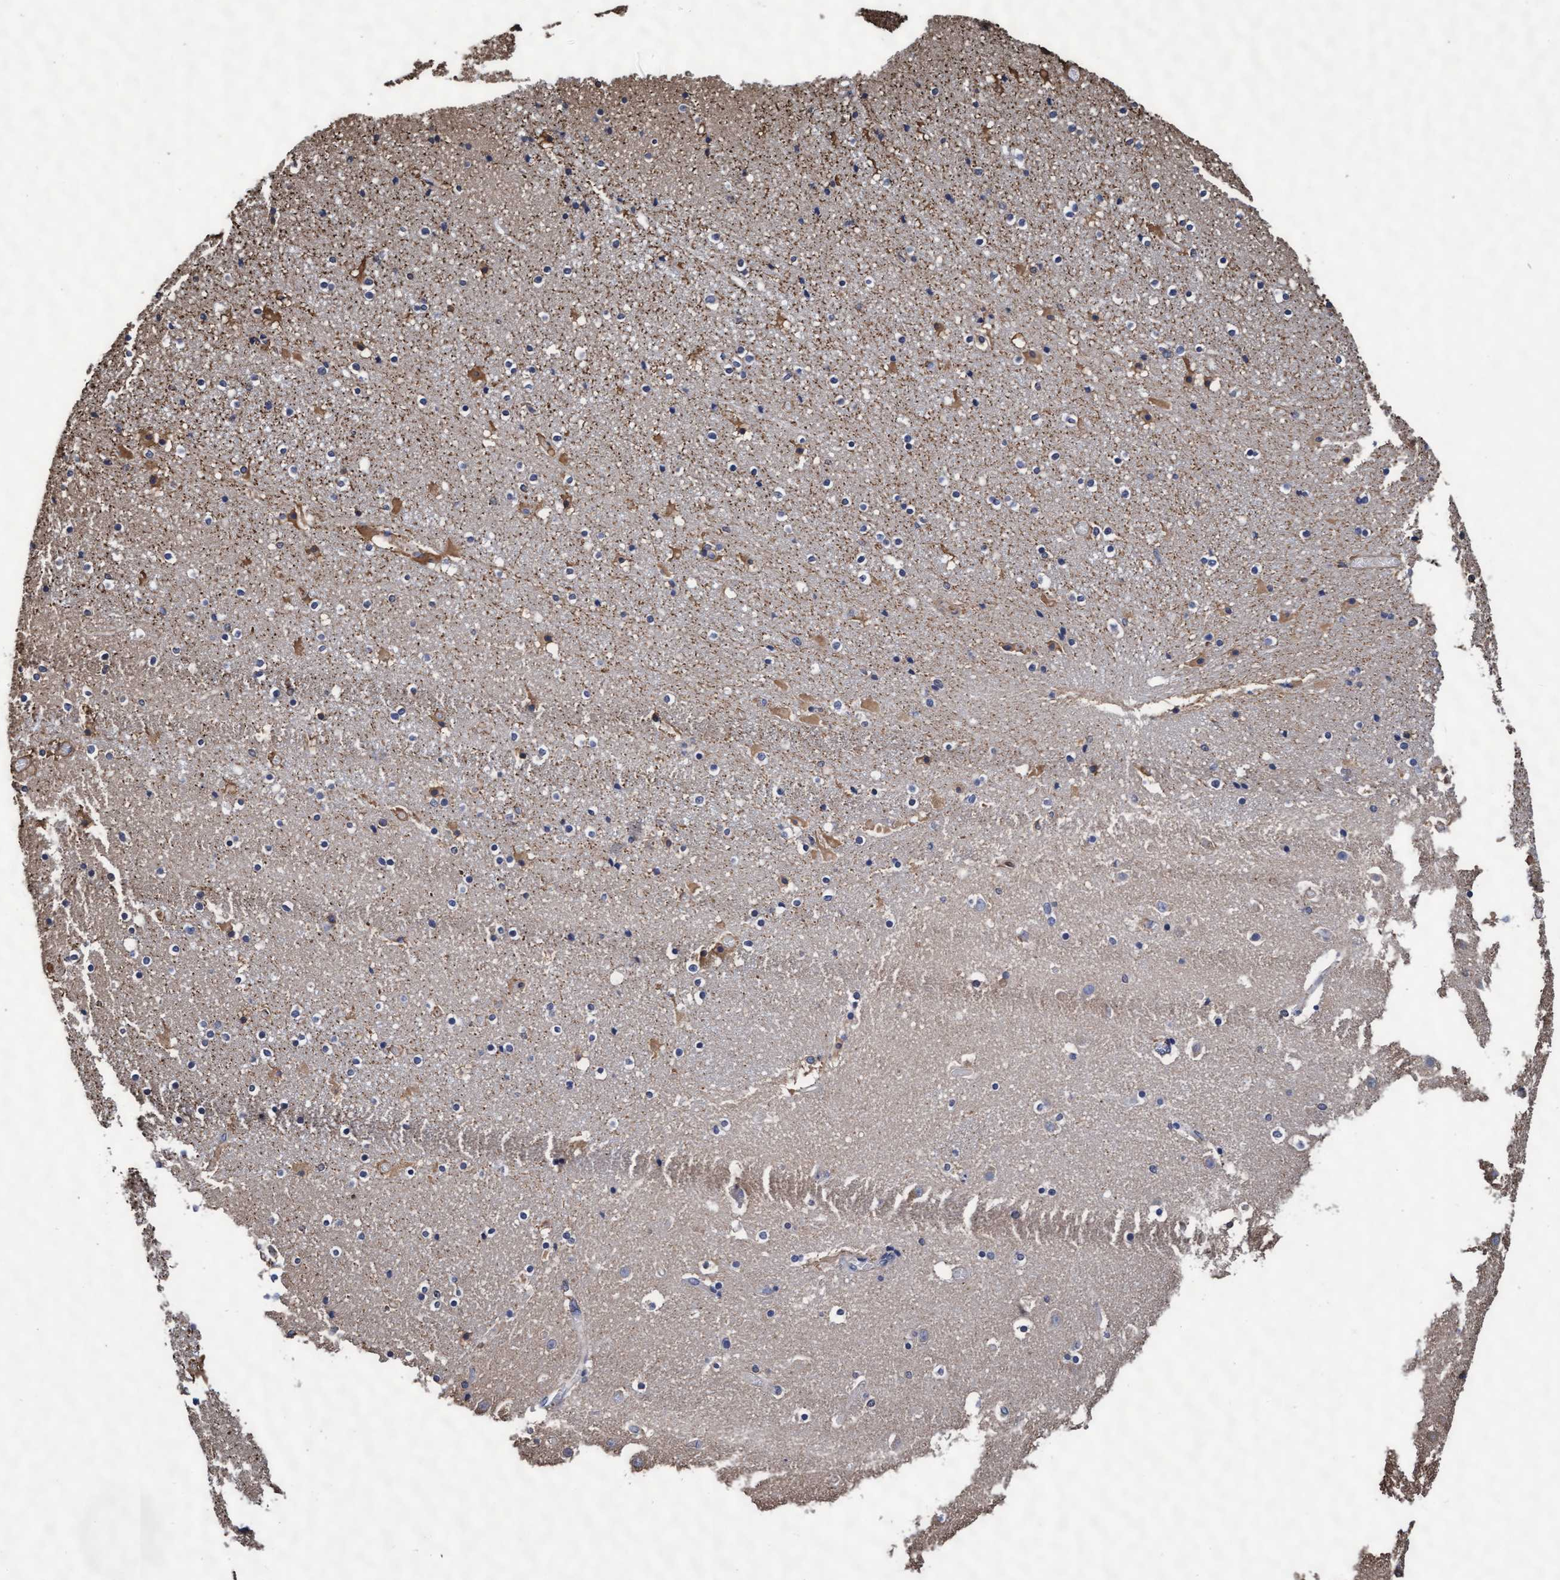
{"staining": {"intensity": "moderate", "quantity": "<25%", "location": "cytoplasmic/membranous"}, "tissue": "caudate", "cell_type": "Glial cells", "image_type": "normal", "snomed": [{"axis": "morphology", "description": "Normal tissue, NOS"}, {"axis": "topography", "description": "Lateral ventricle wall"}], "caption": "This photomicrograph exhibits immunohistochemistry (IHC) staining of unremarkable human caudate, with low moderate cytoplasmic/membranous staining in approximately <25% of glial cells.", "gene": "GRHPR", "patient": {"sex": "male", "age": 45}}